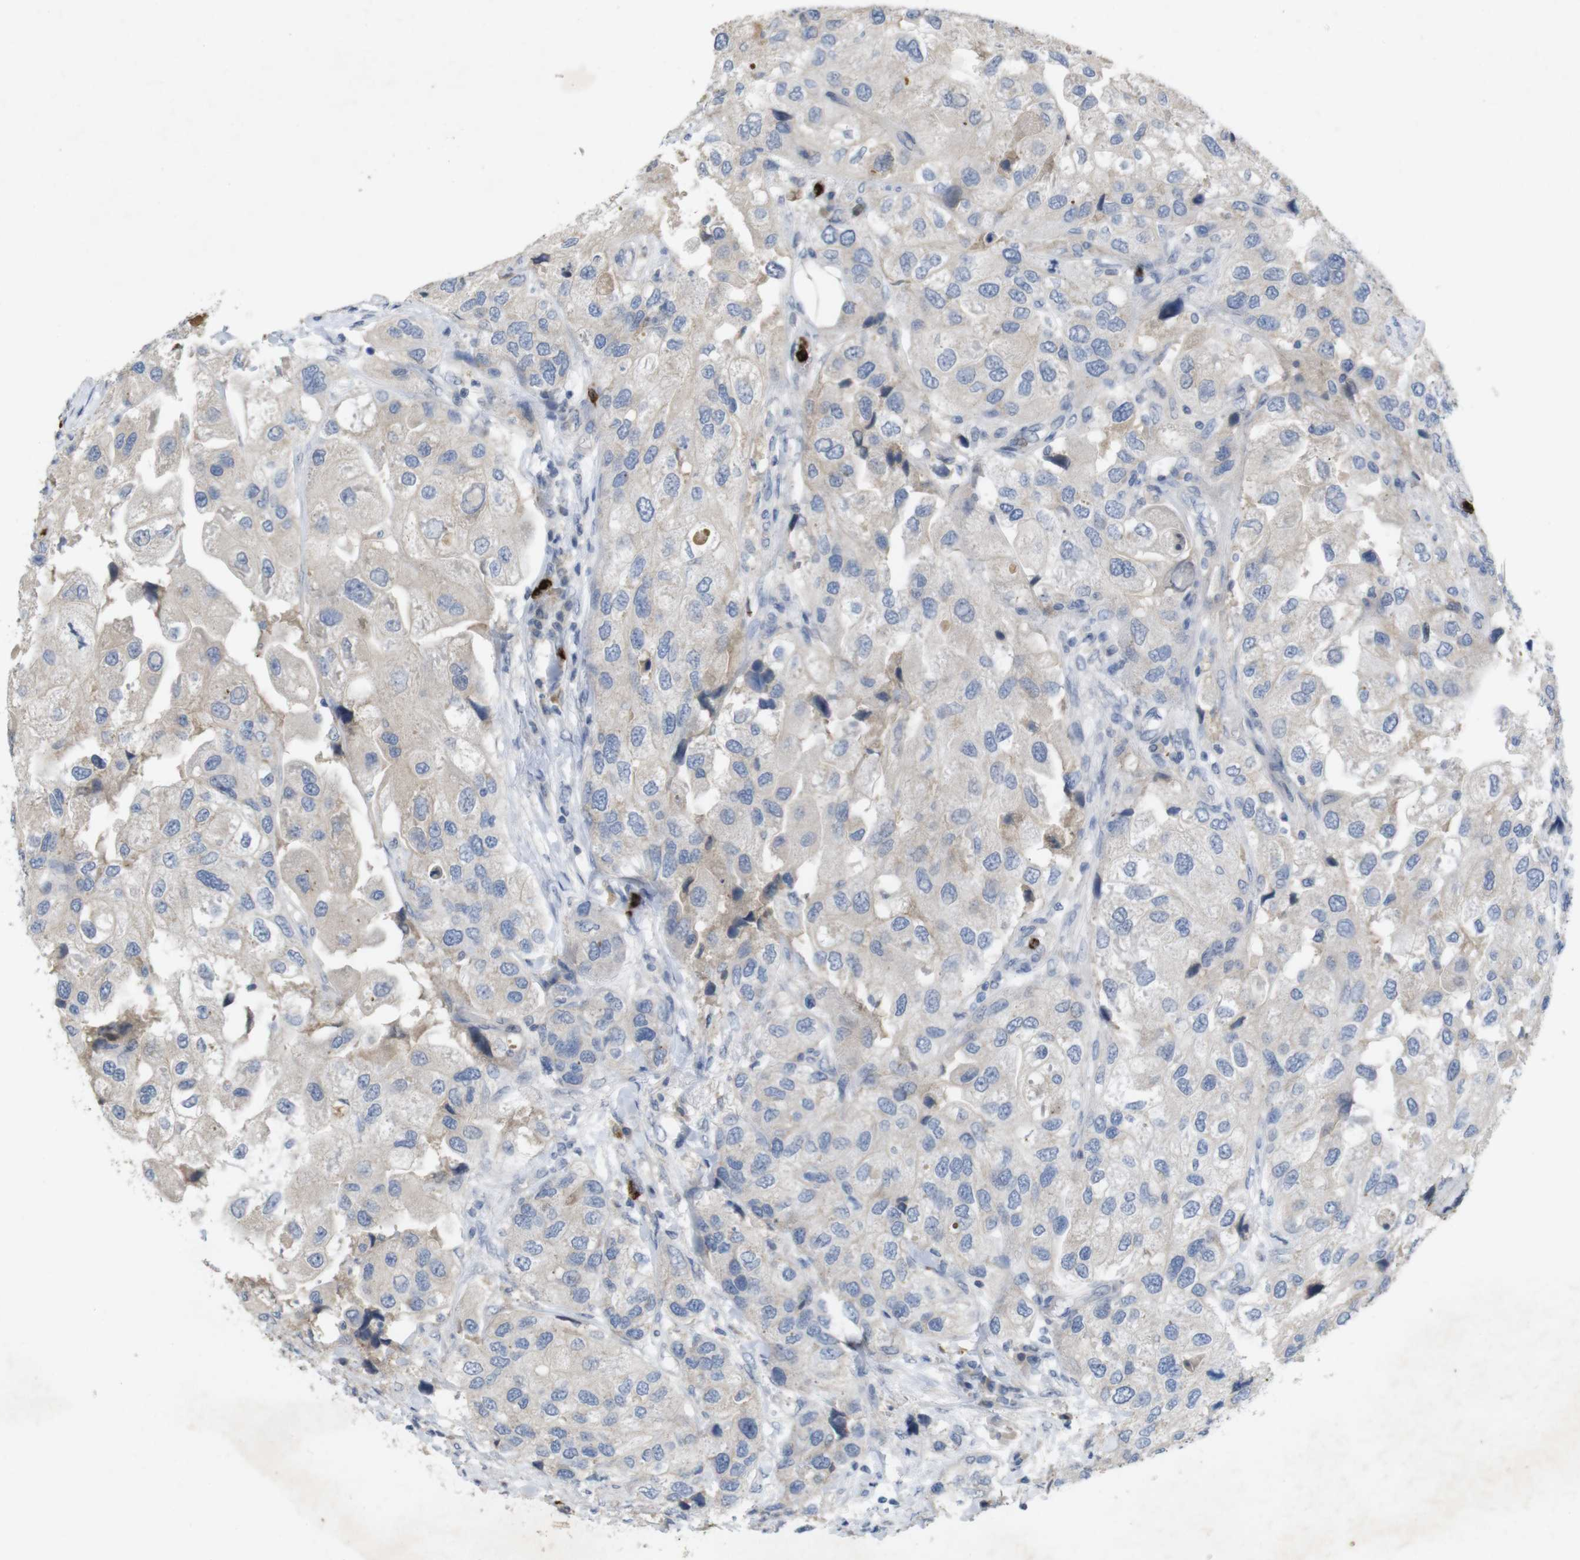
{"staining": {"intensity": "negative", "quantity": "none", "location": "none"}, "tissue": "urothelial cancer", "cell_type": "Tumor cells", "image_type": "cancer", "snomed": [{"axis": "morphology", "description": "Urothelial carcinoma, High grade"}, {"axis": "topography", "description": "Urinary bladder"}], "caption": "Tumor cells show no significant staining in high-grade urothelial carcinoma.", "gene": "TSPAN14", "patient": {"sex": "female", "age": 64}}